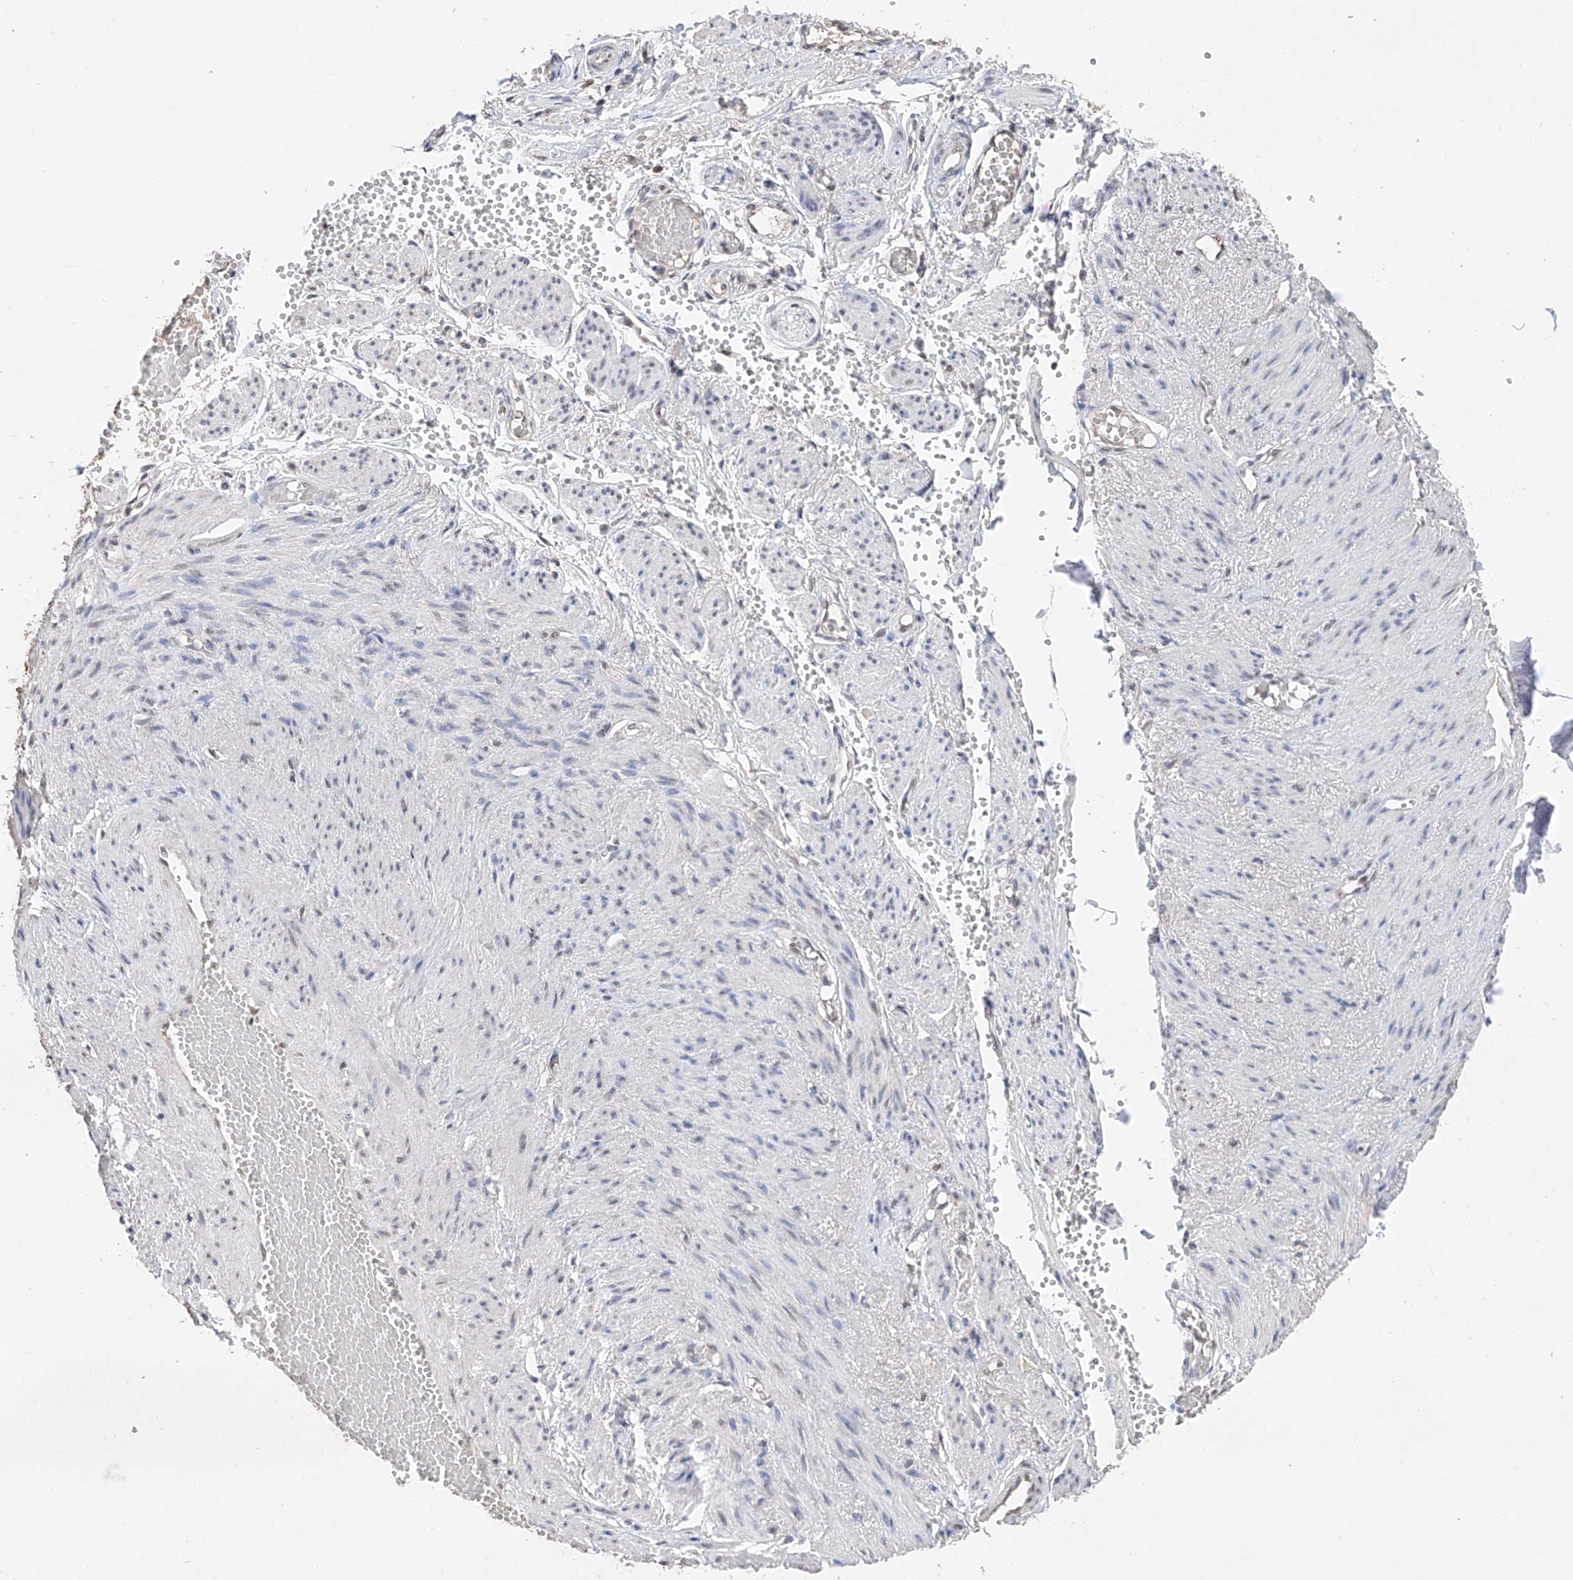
{"staining": {"intensity": "negative", "quantity": "none", "location": "none"}, "tissue": "adipose tissue", "cell_type": "Adipocytes", "image_type": "normal", "snomed": [{"axis": "morphology", "description": "Normal tissue, NOS"}, {"axis": "topography", "description": "Smooth muscle"}, {"axis": "topography", "description": "Peripheral nerve tissue"}], "caption": "Adipose tissue was stained to show a protein in brown. There is no significant expression in adipocytes. (DAB IHC visualized using brightfield microscopy, high magnification).", "gene": "DMAP1", "patient": {"sex": "female", "age": 39}}